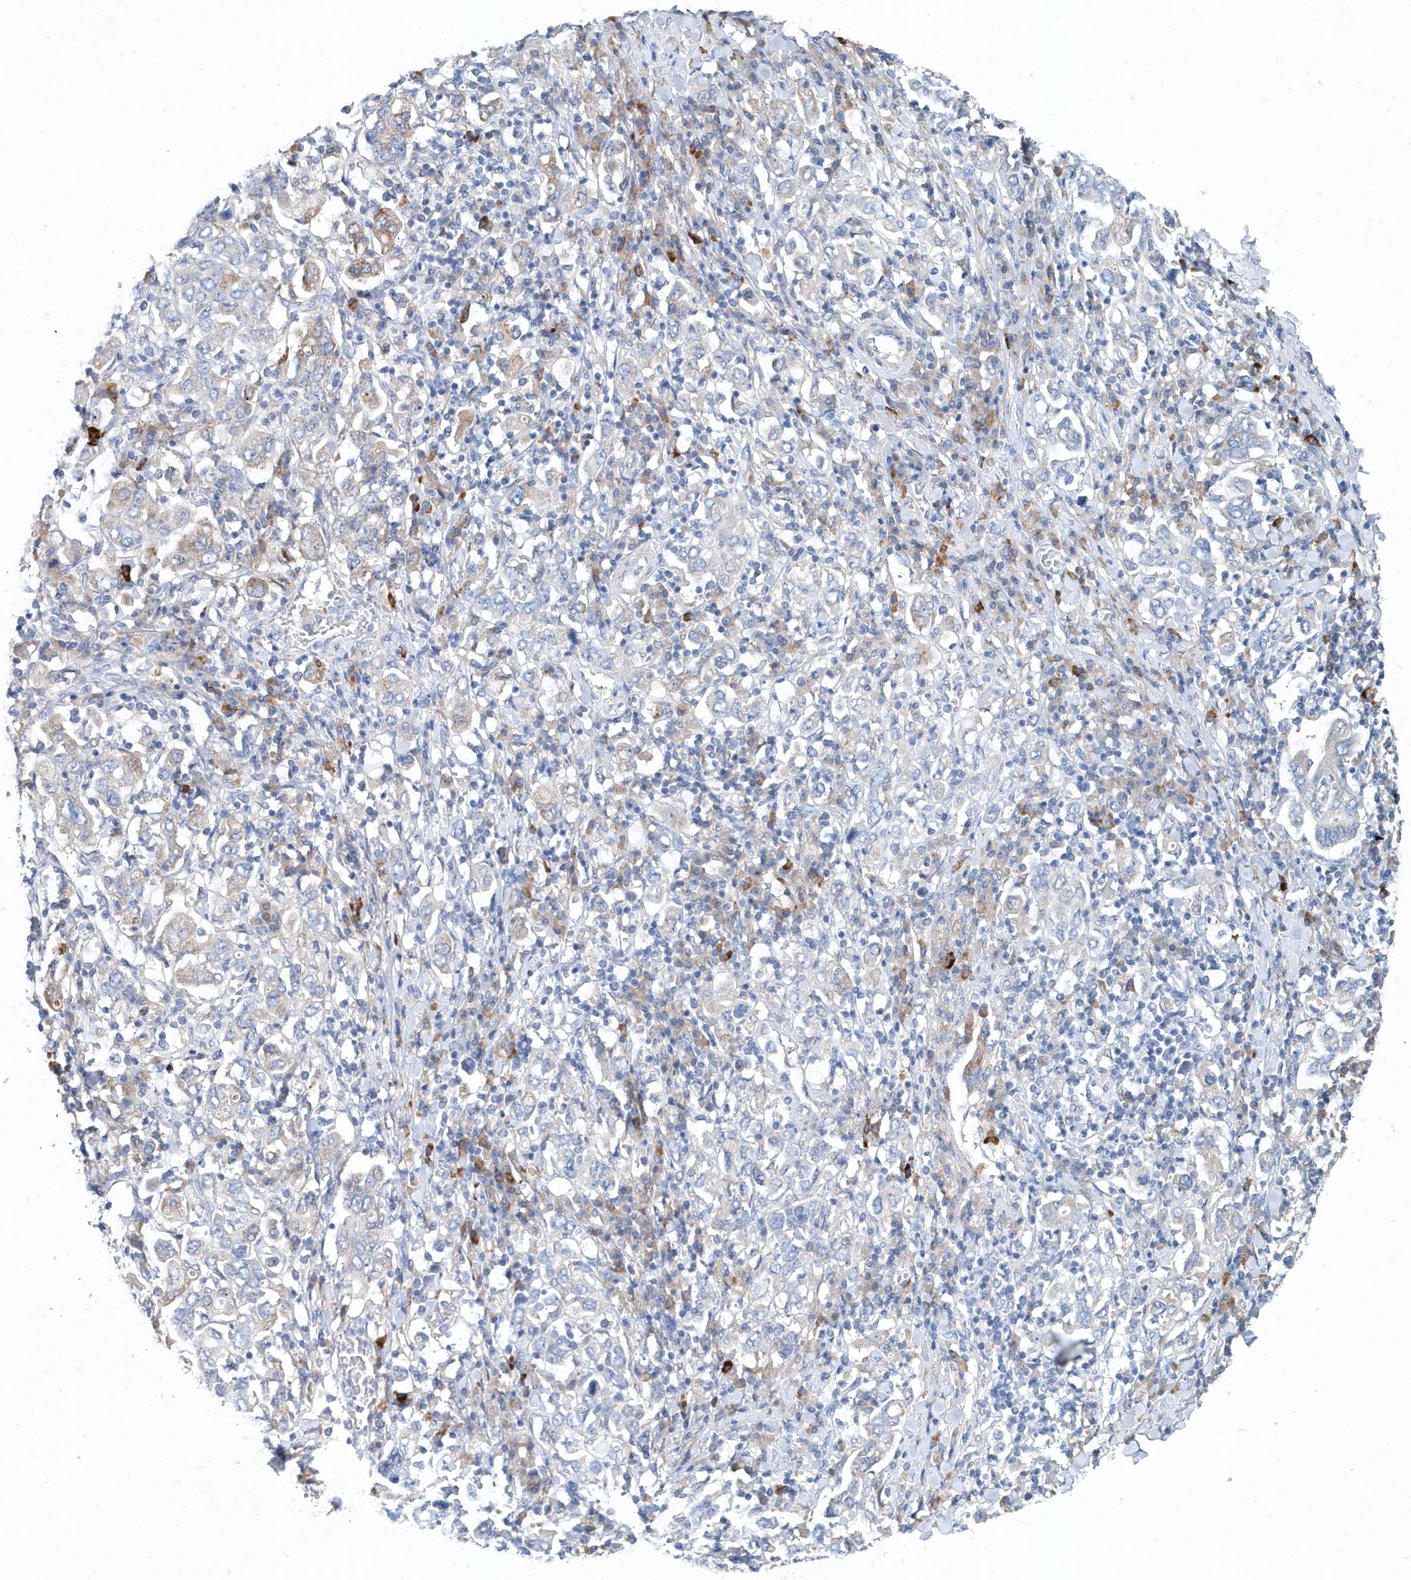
{"staining": {"intensity": "negative", "quantity": "none", "location": "none"}, "tissue": "stomach cancer", "cell_type": "Tumor cells", "image_type": "cancer", "snomed": [{"axis": "morphology", "description": "Adenocarcinoma, NOS"}, {"axis": "topography", "description": "Stomach, upper"}], "caption": "Immunohistochemical staining of stomach cancer (adenocarcinoma) displays no significant staining in tumor cells. (DAB IHC visualized using brightfield microscopy, high magnification).", "gene": "PFN2", "patient": {"sex": "male", "age": 62}}